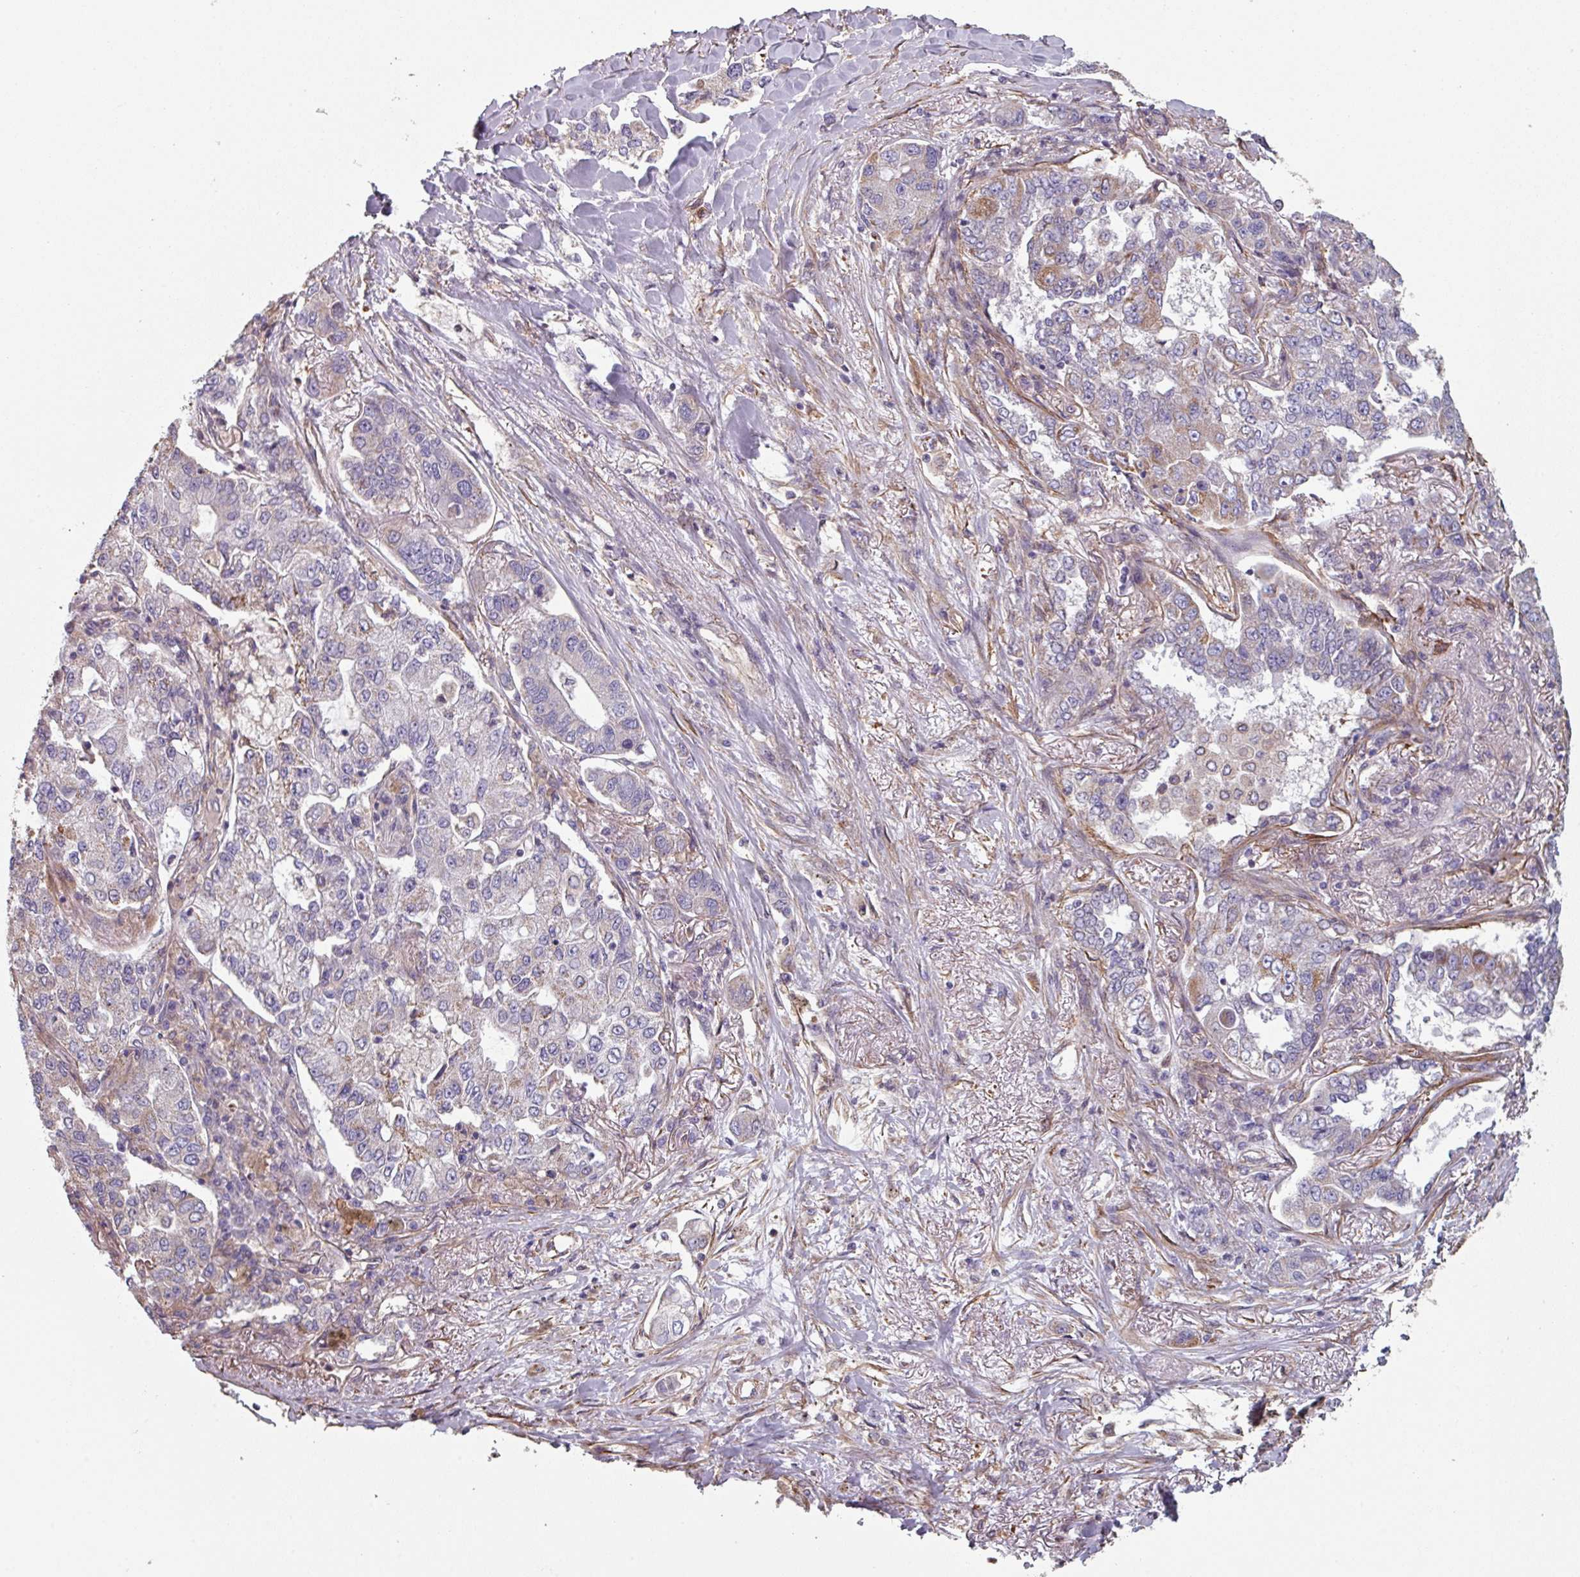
{"staining": {"intensity": "weak", "quantity": "<25%", "location": "cytoplasmic/membranous"}, "tissue": "lung cancer", "cell_type": "Tumor cells", "image_type": "cancer", "snomed": [{"axis": "morphology", "description": "Adenocarcinoma, NOS"}, {"axis": "topography", "description": "Lung"}], "caption": "Human lung cancer (adenocarcinoma) stained for a protein using immunohistochemistry demonstrates no expression in tumor cells.", "gene": "GSTA4", "patient": {"sex": "male", "age": 49}}